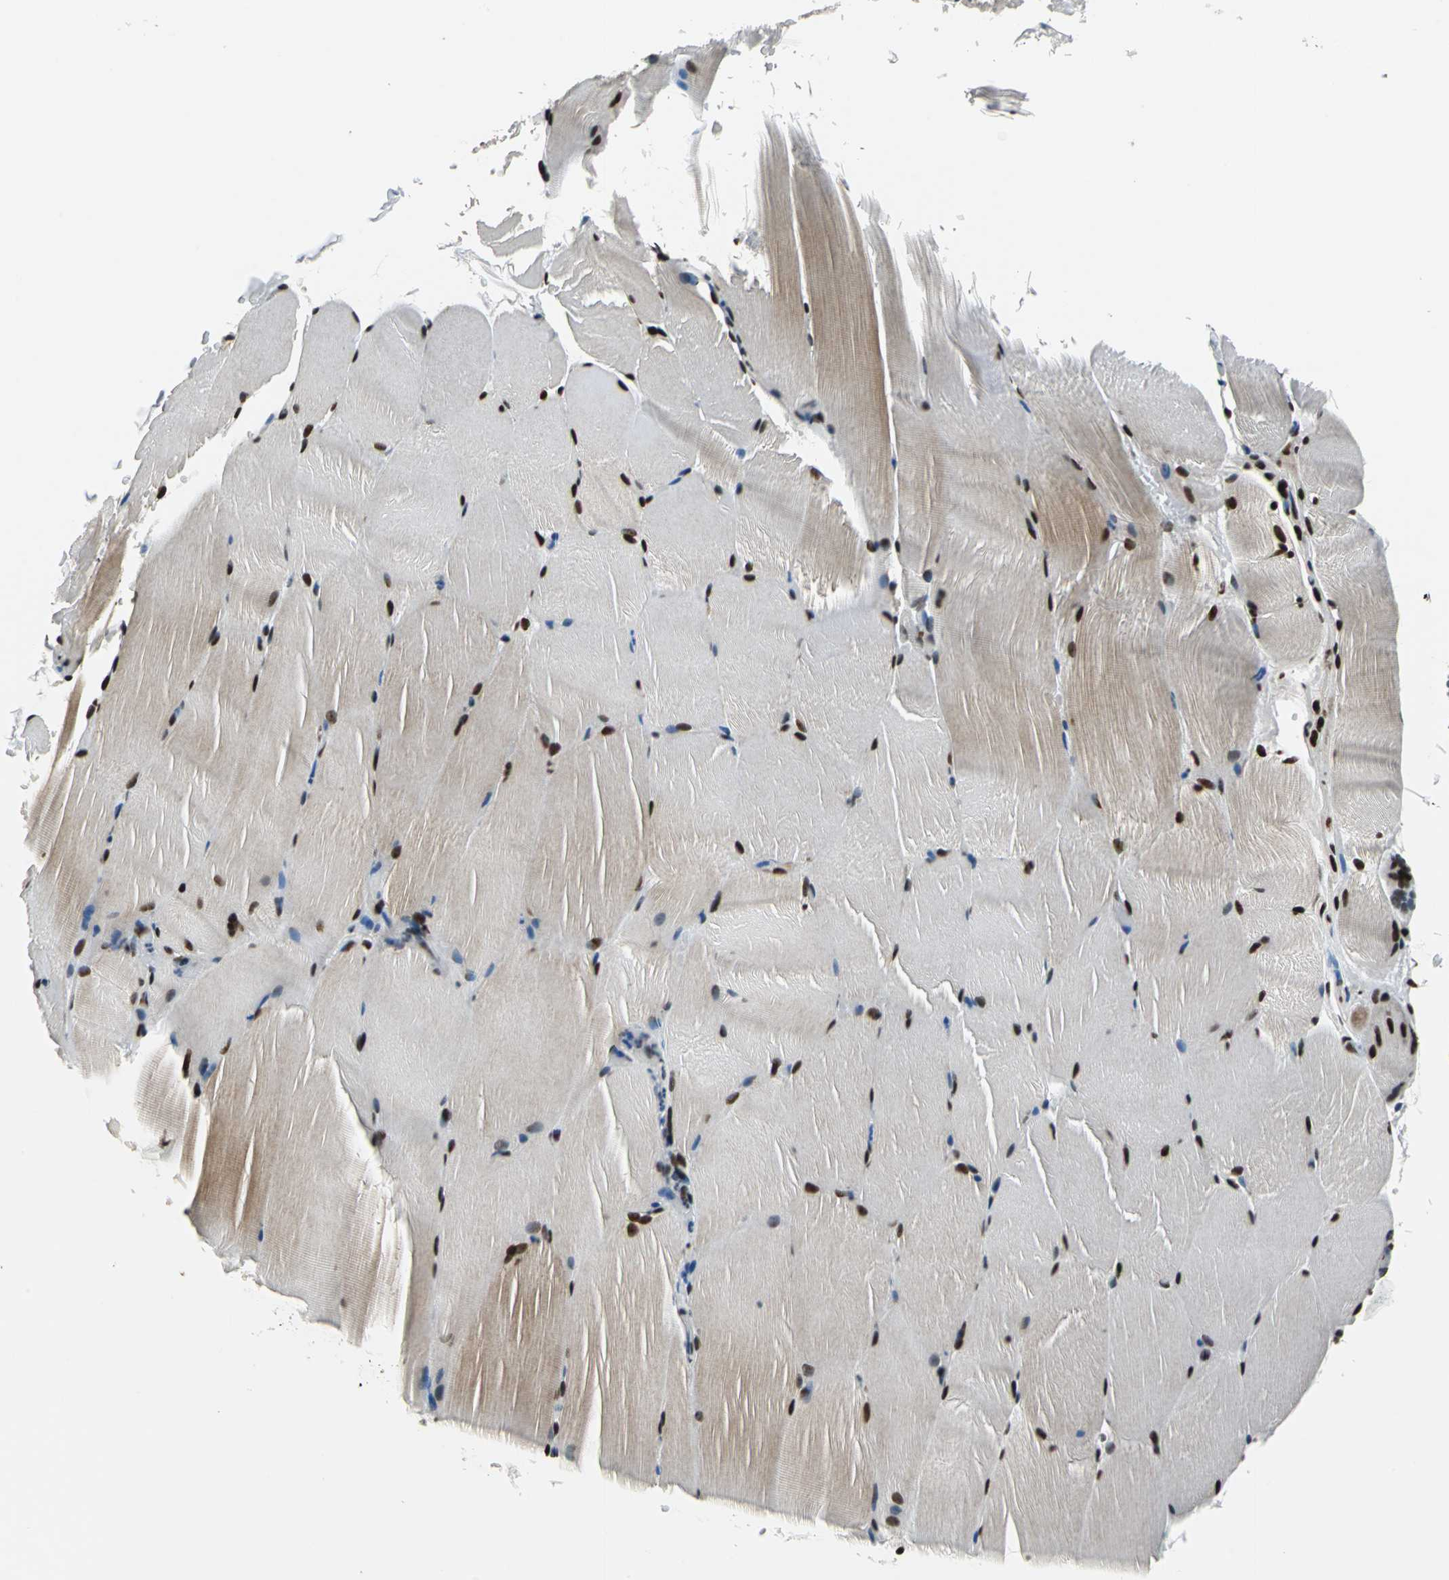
{"staining": {"intensity": "moderate", "quantity": "25%-75%", "location": "nuclear"}, "tissue": "skeletal muscle", "cell_type": "Myocytes", "image_type": "normal", "snomed": [{"axis": "morphology", "description": "Normal tissue, NOS"}, {"axis": "topography", "description": "Skeletal muscle"}, {"axis": "topography", "description": "Parathyroid gland"}], "caption": "This is a micrograph of IHC staining of normal skeletal muscle, which shows moderate positivity in the nuclear of myocytes.", "gene": "BCLAF1", "patient": {"sex": "female", "age": 37}}